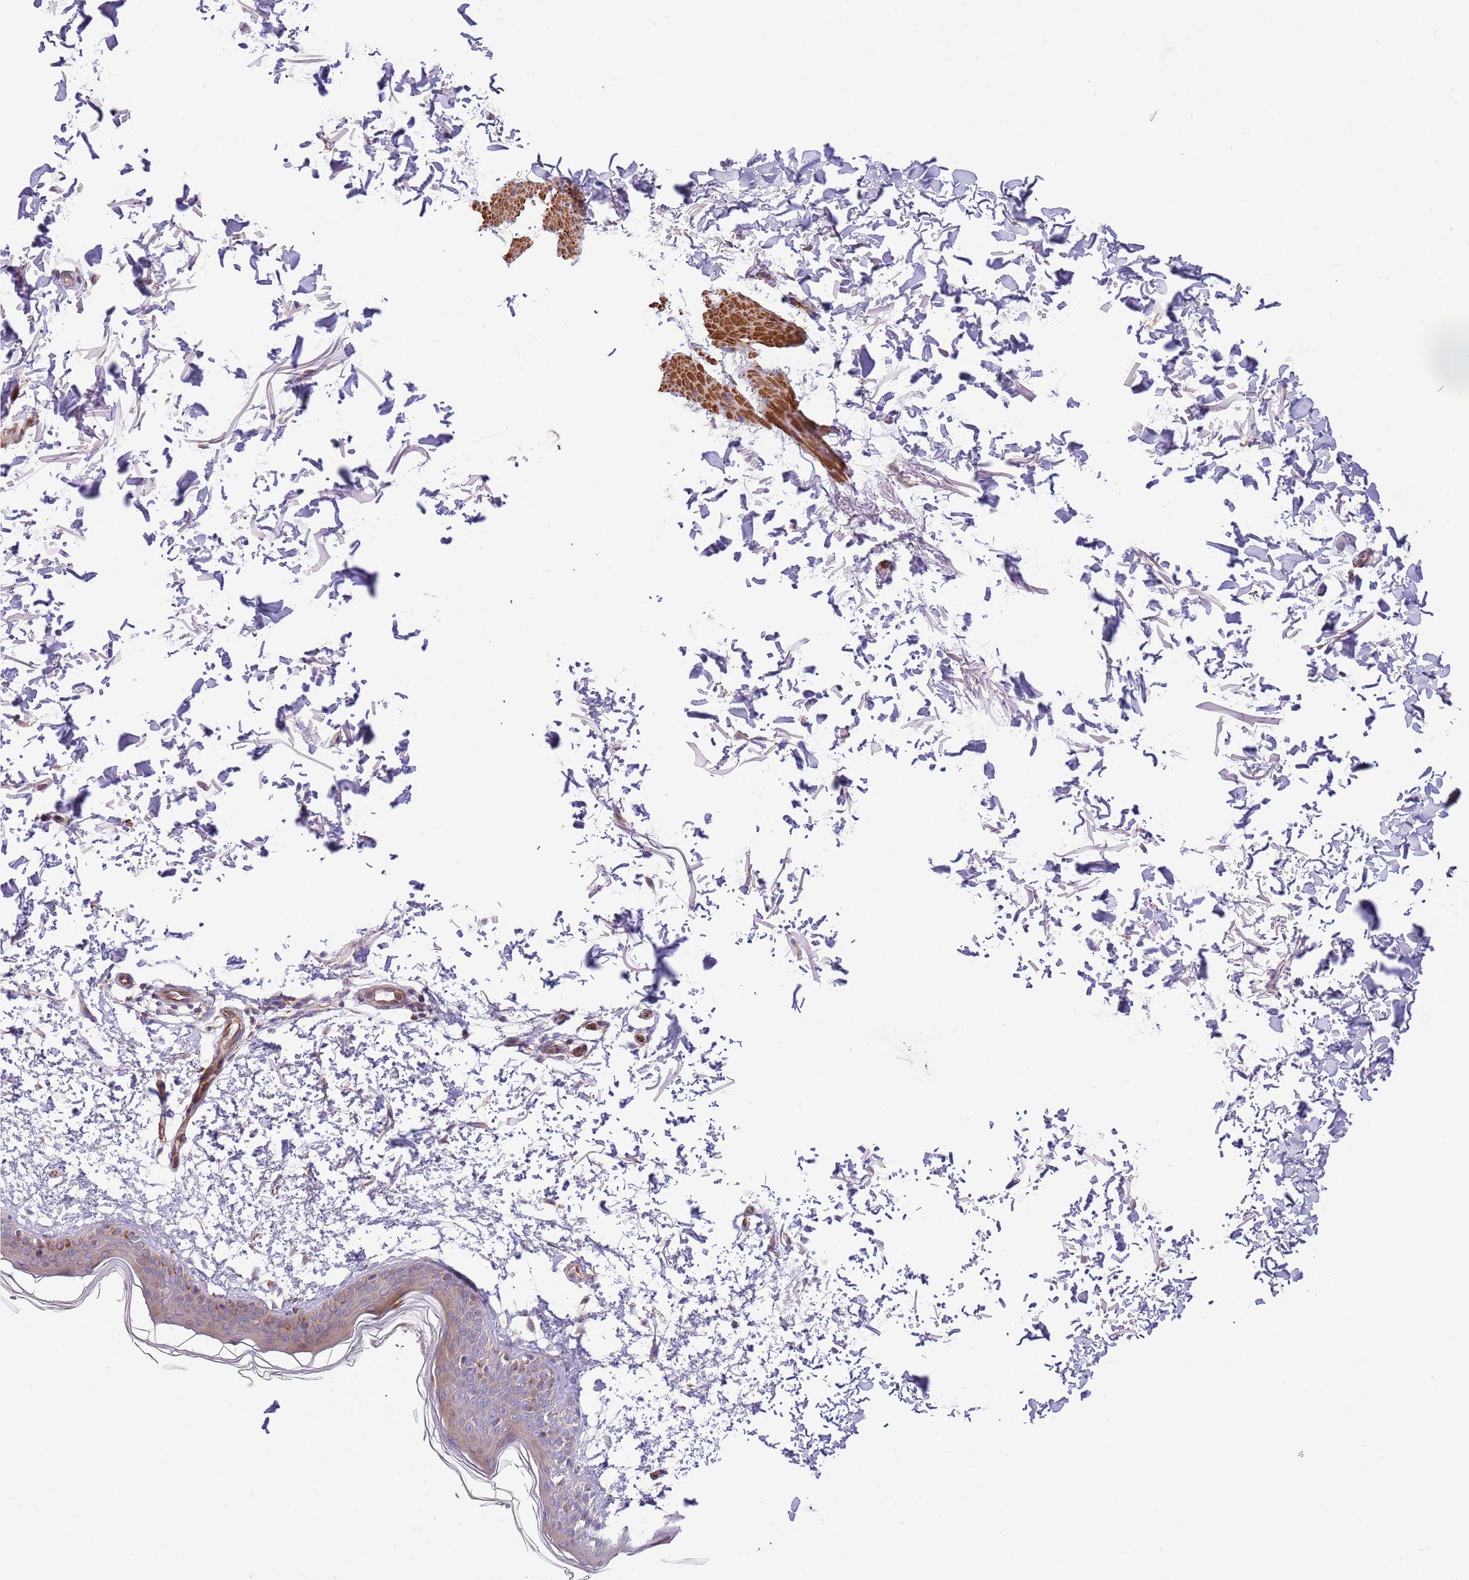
{"staining": {"intensity": "negative", "quantity": "none", "location": "none"}, "tissue": "skin", "cell_type": "Fibroblasts", "image_type": "normal", "snomed": [{"axis": "morphology", "description": "Normal tissue, NOS"}, {"axis": "topography", "description": "Skin"}], "caption": "Immunohistochemical staining of unremarkable human skin displays no significant positivity in fibroblasts.", "gene": "GAS2L3", "patient": {"sex": "male", "age": 66}}